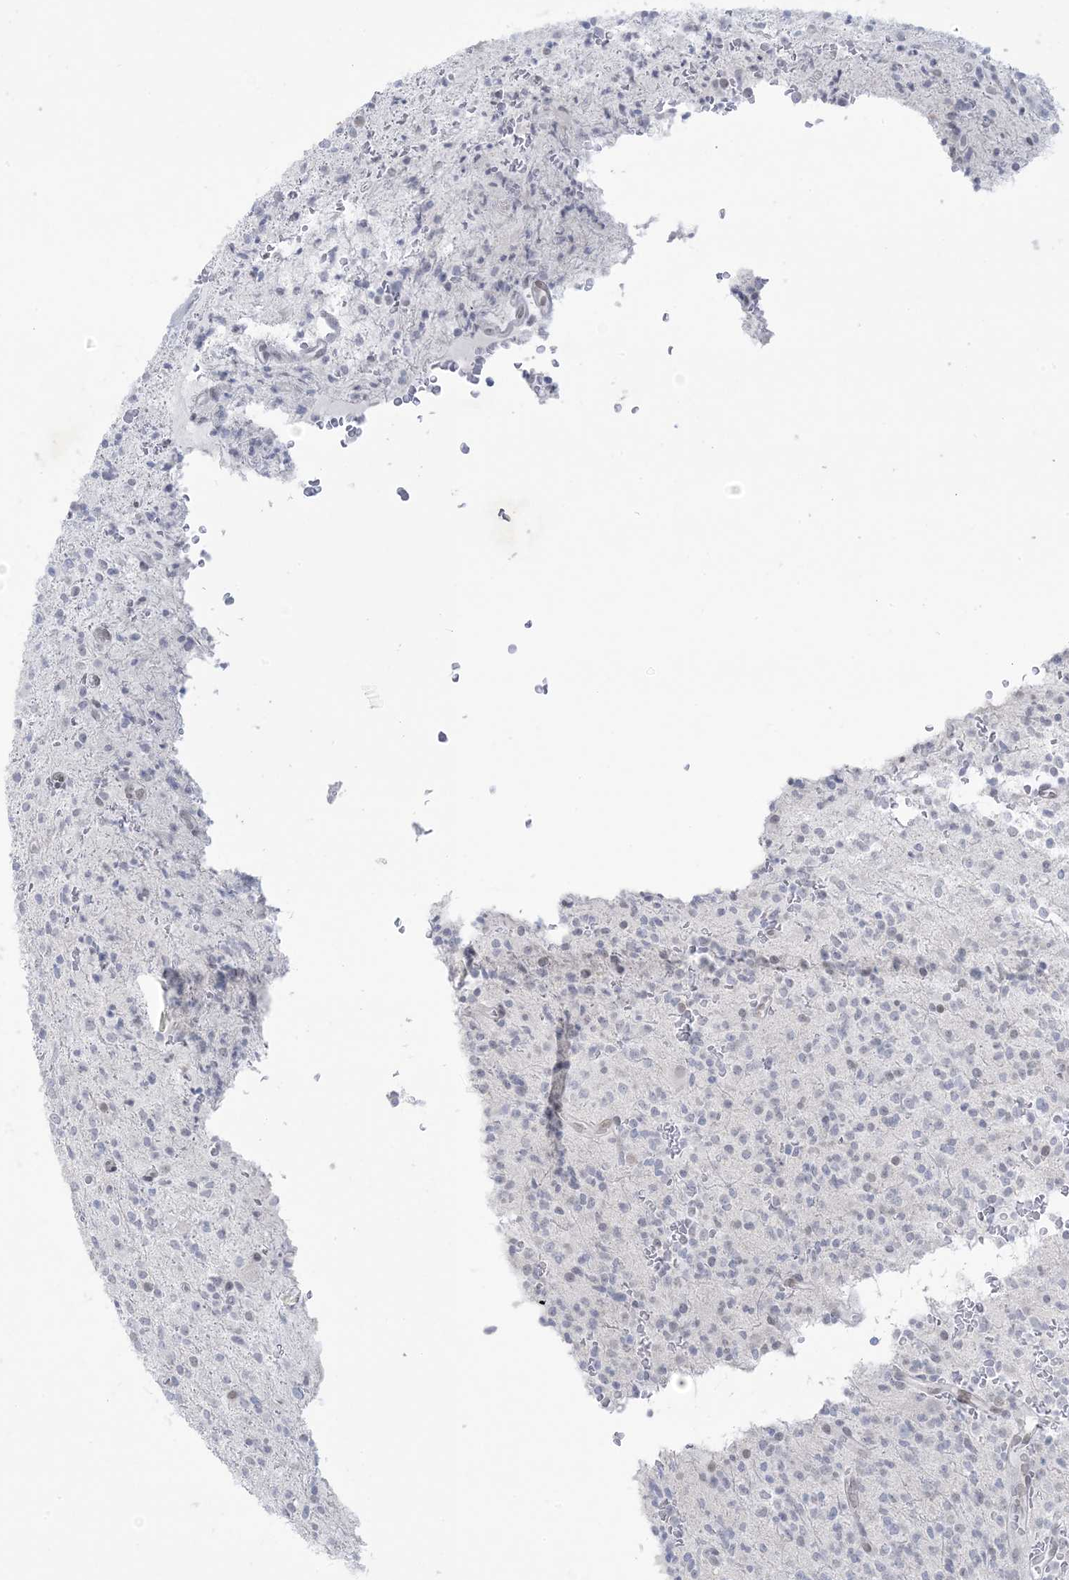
{"staining": {"intensity": "negative", "quantity": "none", "location": "none"}, "tissue": "glioma", "cell_type": "Tumor cells", "image_type": "cancer", "snomed": [{"axis": "morphology", "description": "Glioma, malignant, High grade"}, {"axis": "topography", "description": "Brain"}], "caption": "Tumor cells show no significant protein positivity in glioma.", "gene": "HOMEZ", "patient": {"sex": "male", "age": 34}}